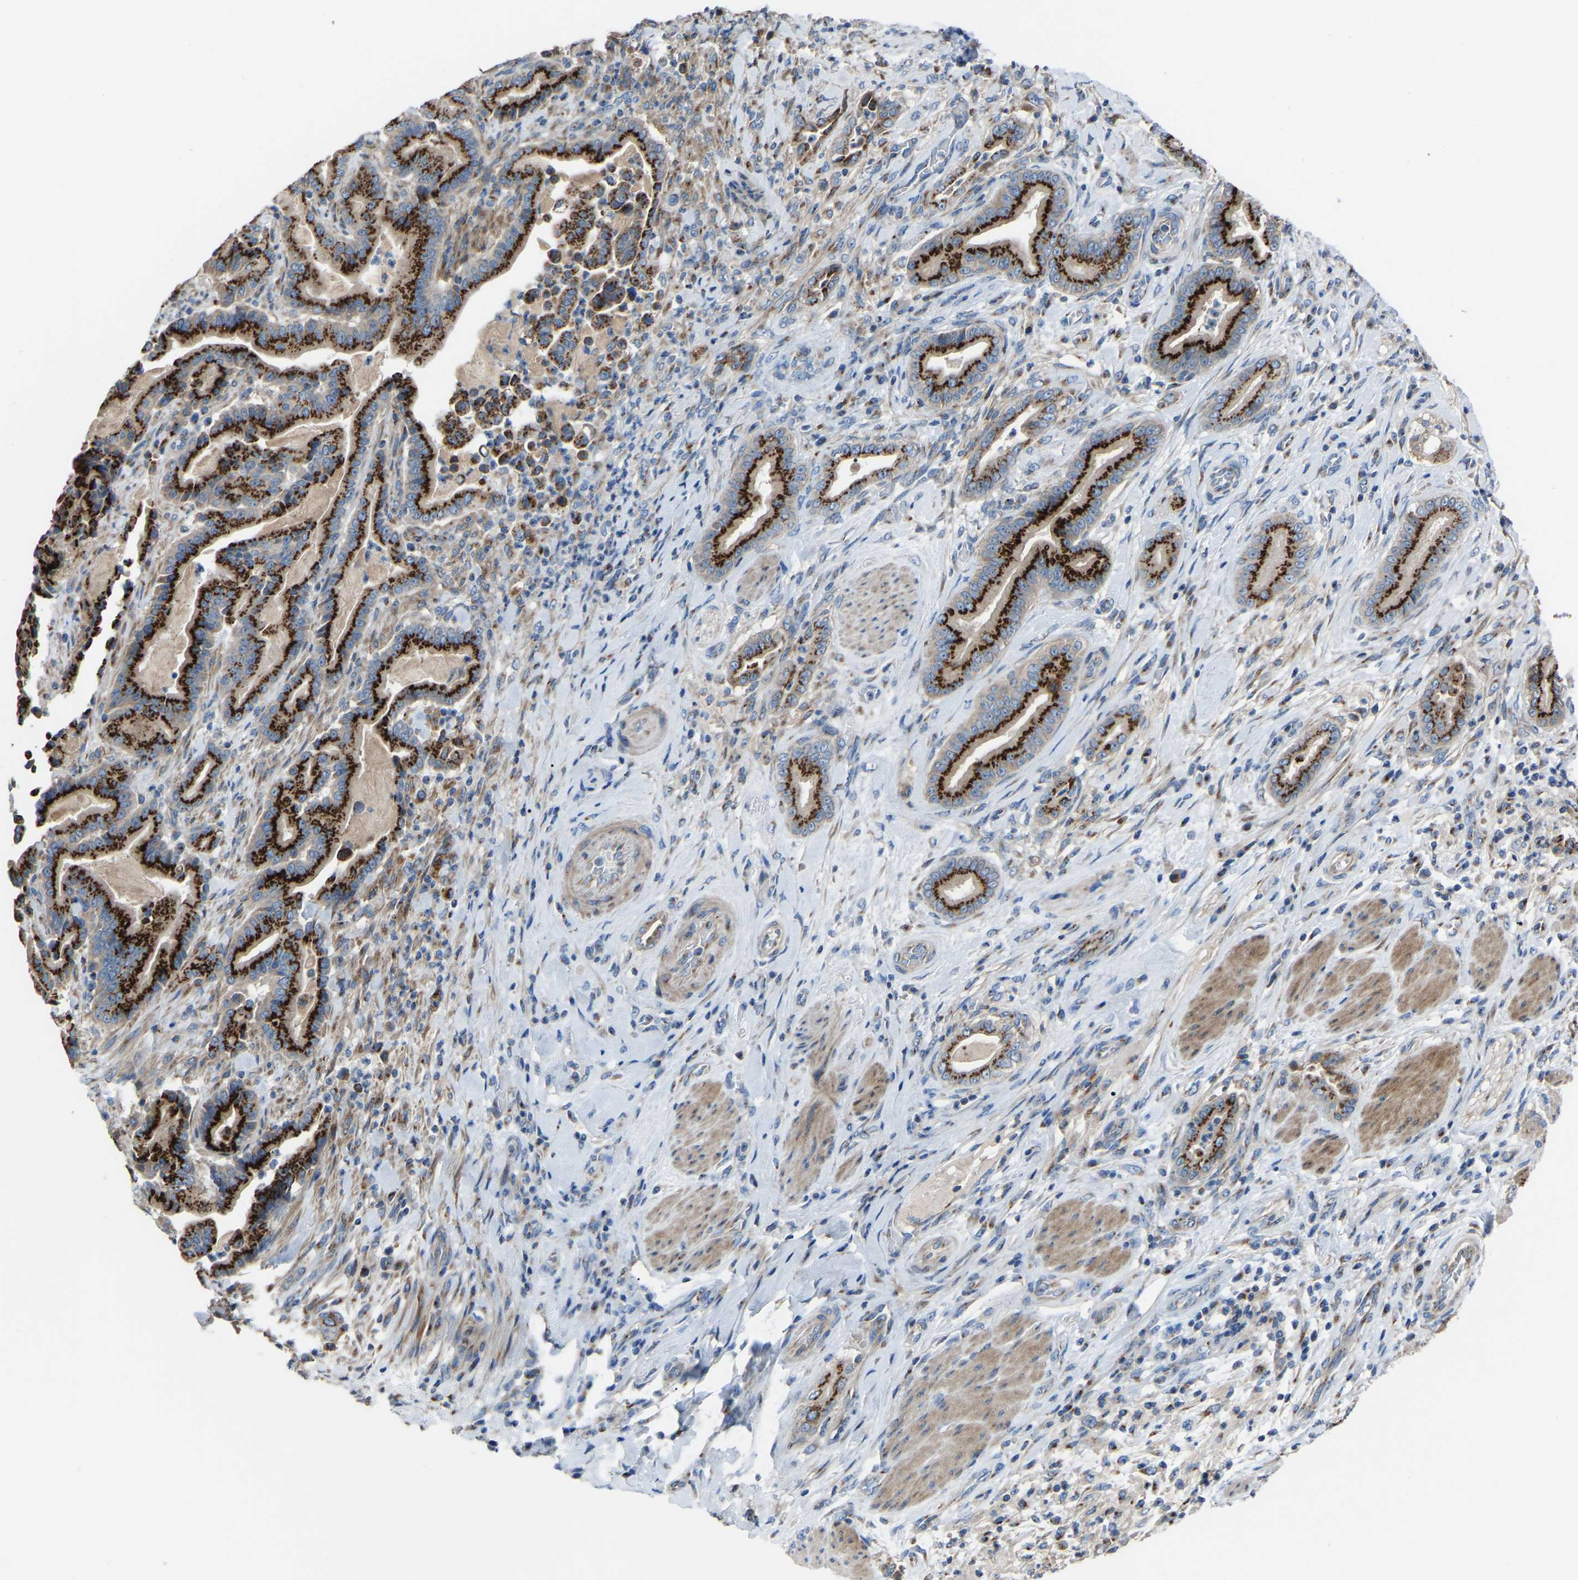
{"staining": {"intensity": "strong", "quantity": ">75%", "location": "cytoplasmic/membranous"}, "tissue": "pancreatic cancer", "cell_type": "Tumor cells", "image_type": "cancer", "snomed": [{"axis": "morphology", "description": "Normal tissue, NOS"}, {"axis": "morphology", "description": "Adenocarcinoma, NOS"}, {"axis": "topography", "description": "Pancreas"}], "caption": "Brown immunohistochemical staining in adenocarcinoma (pancreatic) exhibits strong cytoplasmic/membranous staining in about >75% of tumor cells.", "gene": "CANT1", "patient": {"sex": "male", "age": 63}}